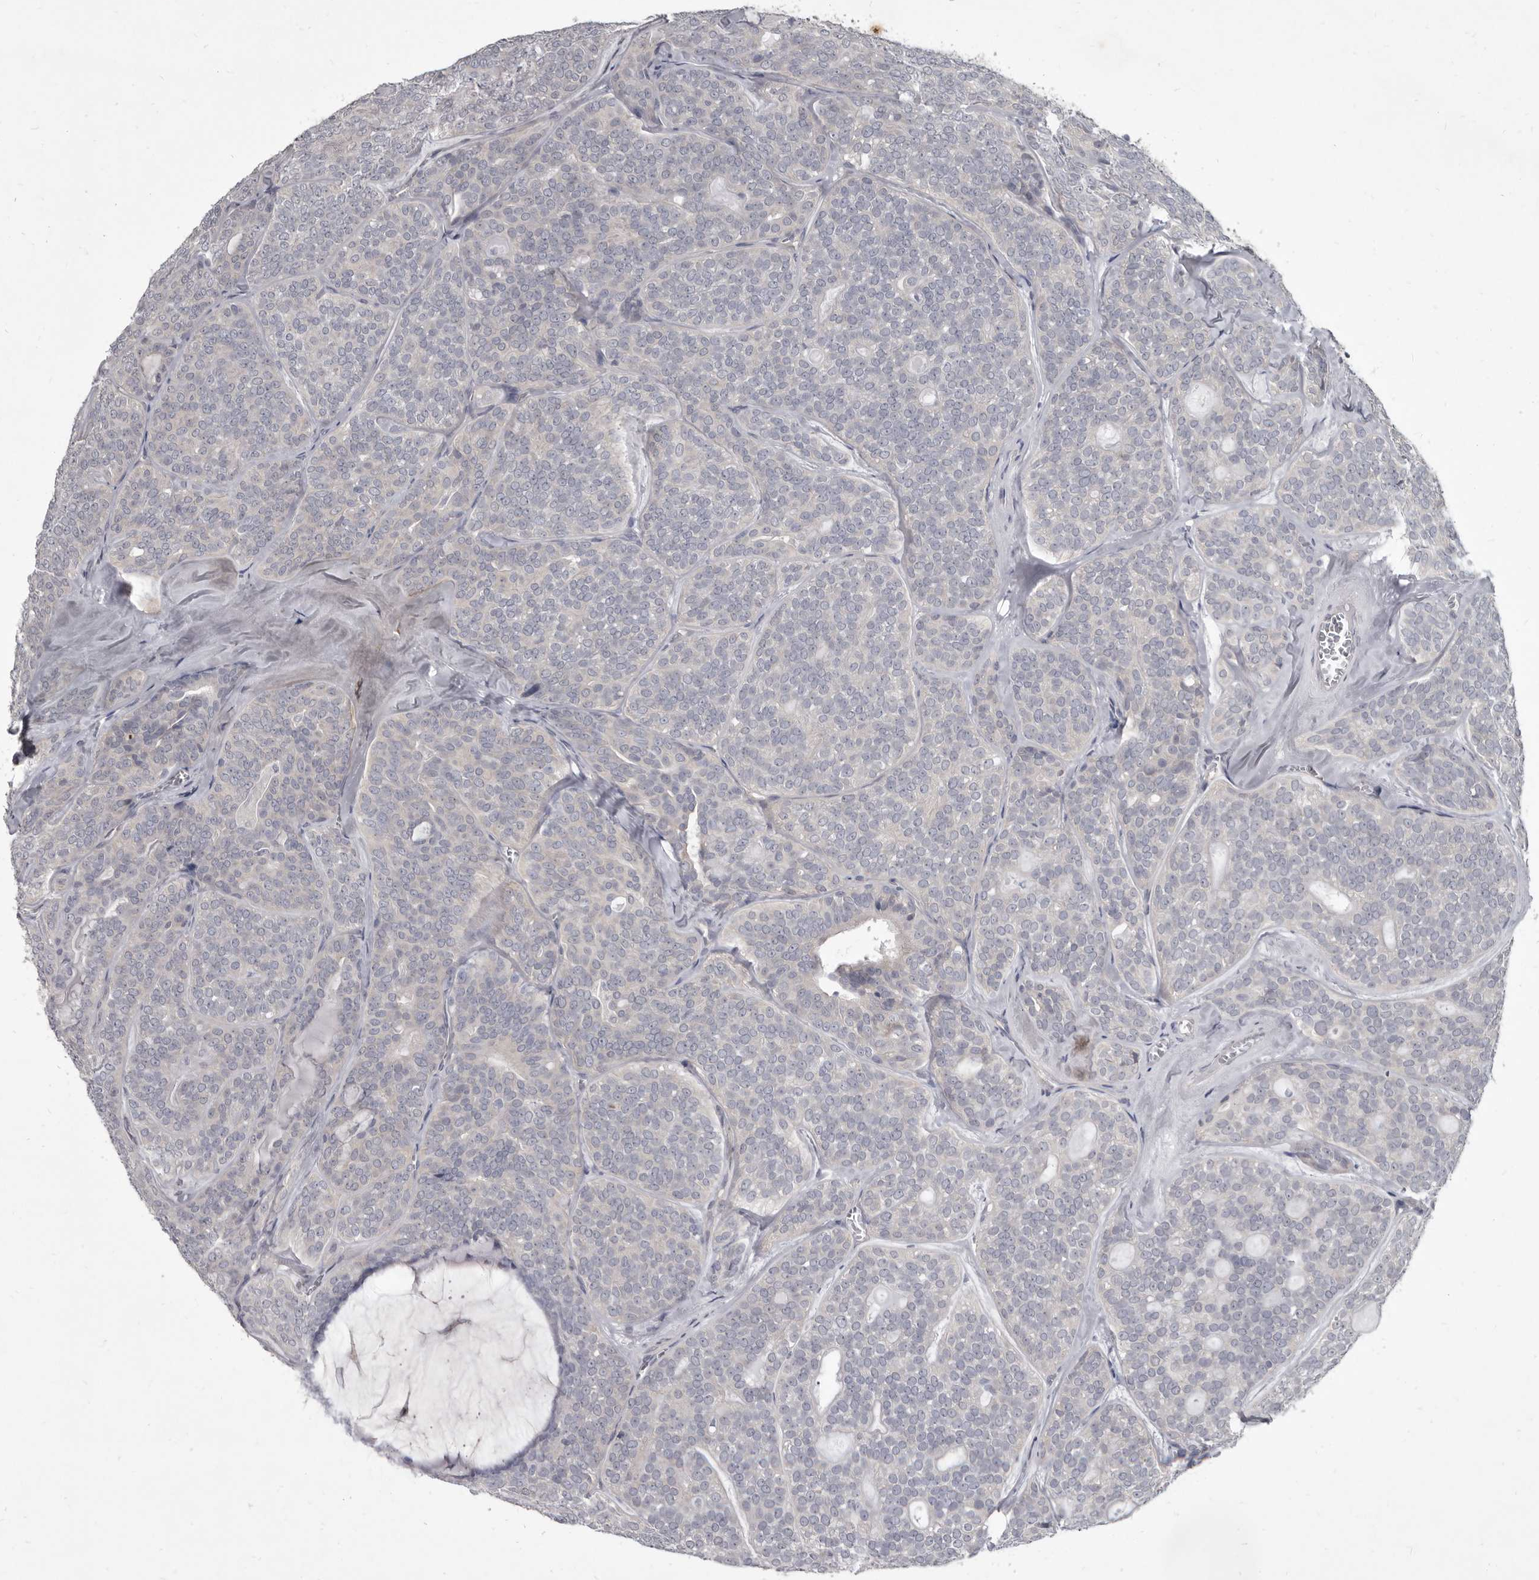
{"staining": {"intensity": "negative", "quantity": "none", "location": "none"}, "tissue": "head and neck cancer", "cell_type": "Tumor cells", "image_type": "cancer", "snomed": [{"axis": "morphology", "description": "Adenocarcinoma, NOS"}, {"axis": "topography", "description": "Head-Neck"}], "caption": "High magnification brightfield microscopy of head and neck cancer (adenocarcinoma) stained with DAB (3,3'-diaminobenzidine) (brown) and counterstained with hematoxylin (blue): tumor cells show no significant positivity. The staining was performed using DAB to visualize the protein expression in brown, while the nuclei were stained in blue with hematoxylin (Magnification: 20x).", "gene": "GSK3B", "patient": {"sex": "male", "age": 66}}